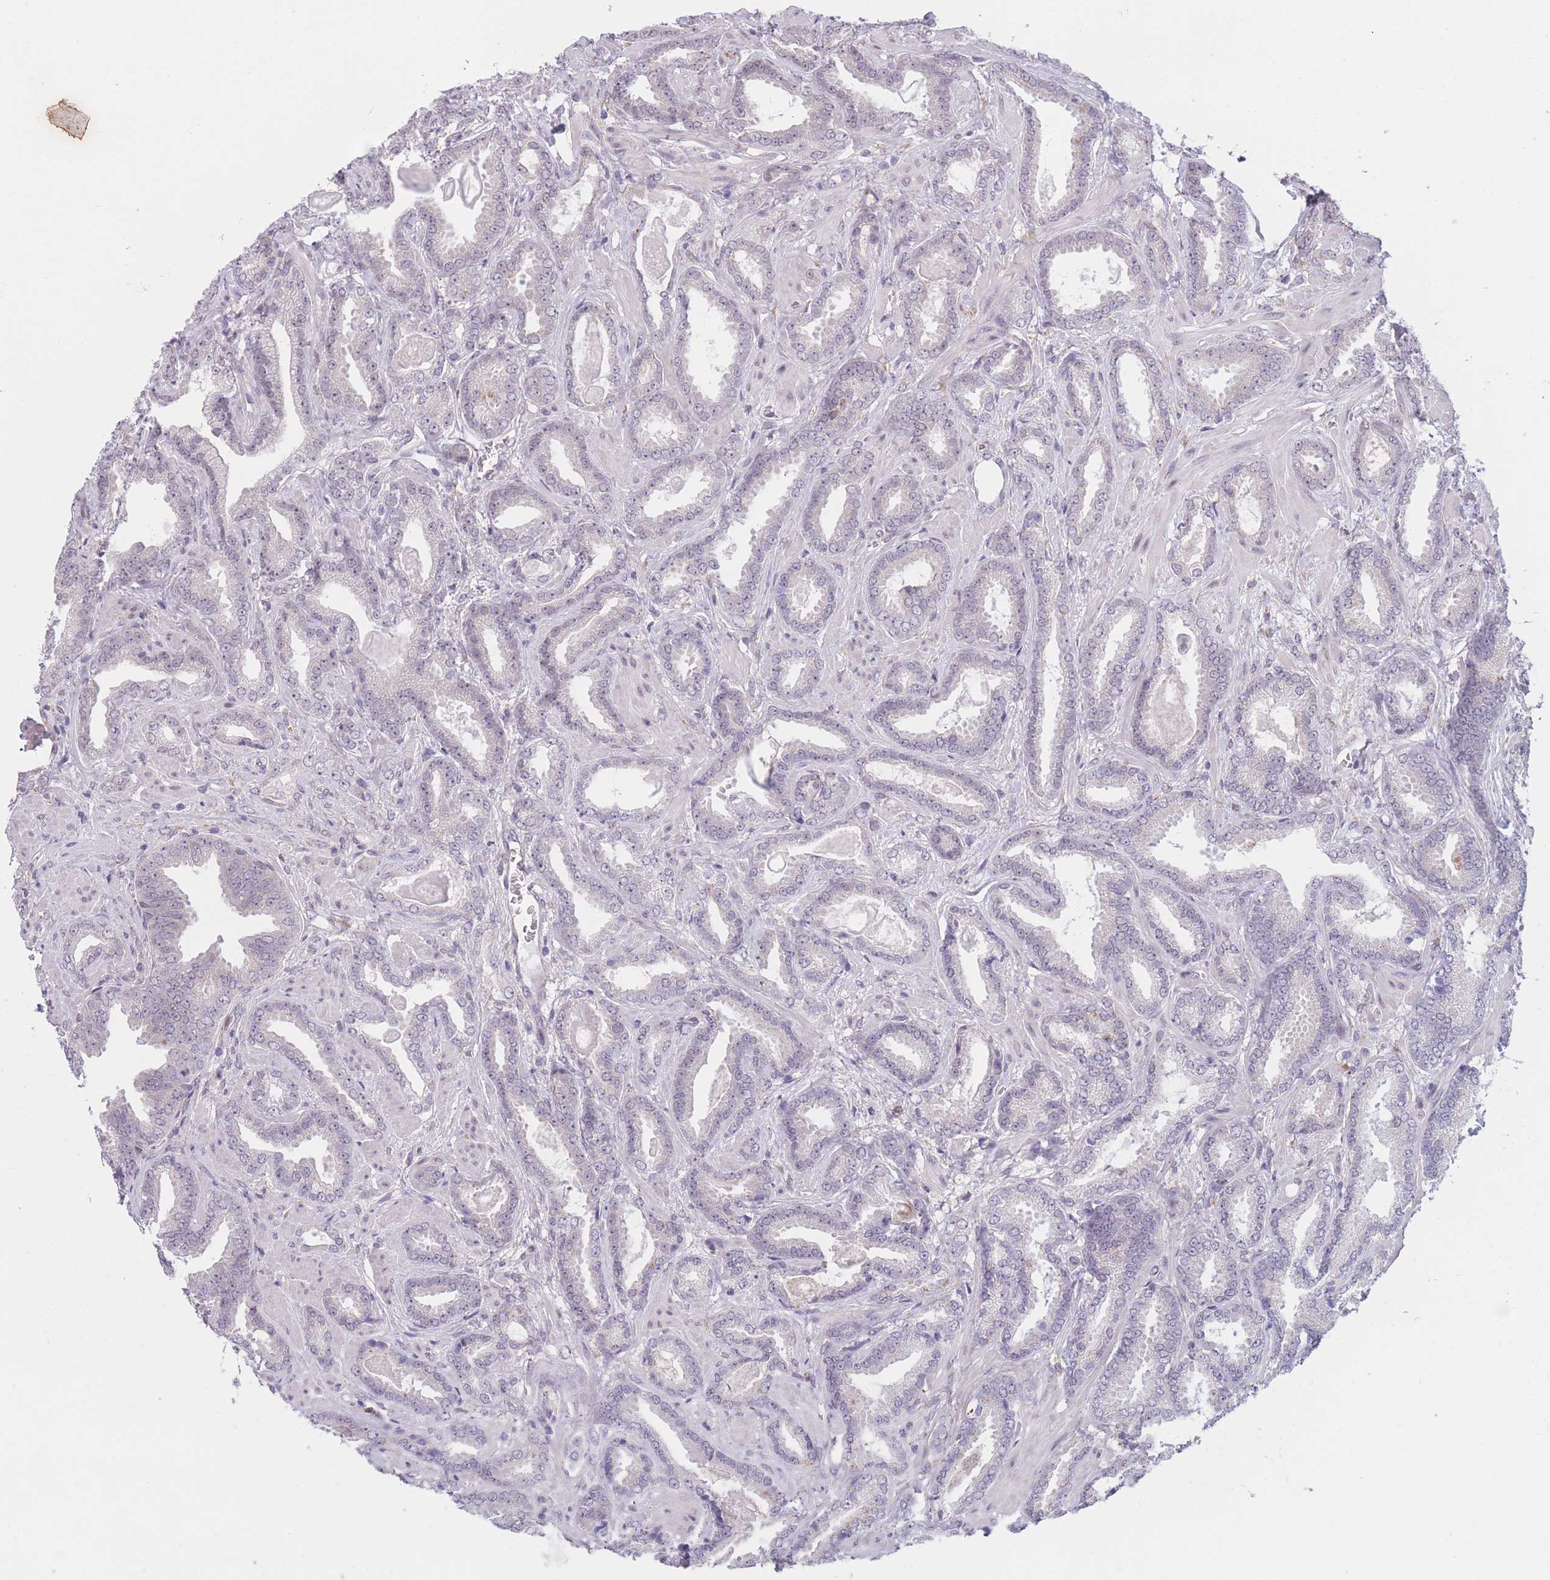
{"staining": {"intensity": "negative", "quantity": "none", "location": "none"}, "tissue": "prostate cancer", "cell_type": "Tumor cells", "image_type": "cancer", "snomed": [{"axis": "morphology", "description": "Adenocarcinoma, Low grade"}, {"axis": "topography", "description": "Prostate"}], "caption": "IHC of prostate cancer demonstrates no positivity in tumor cells.", "gene": "COL27A1", "patient": {"sex": "male", "age": 62}}